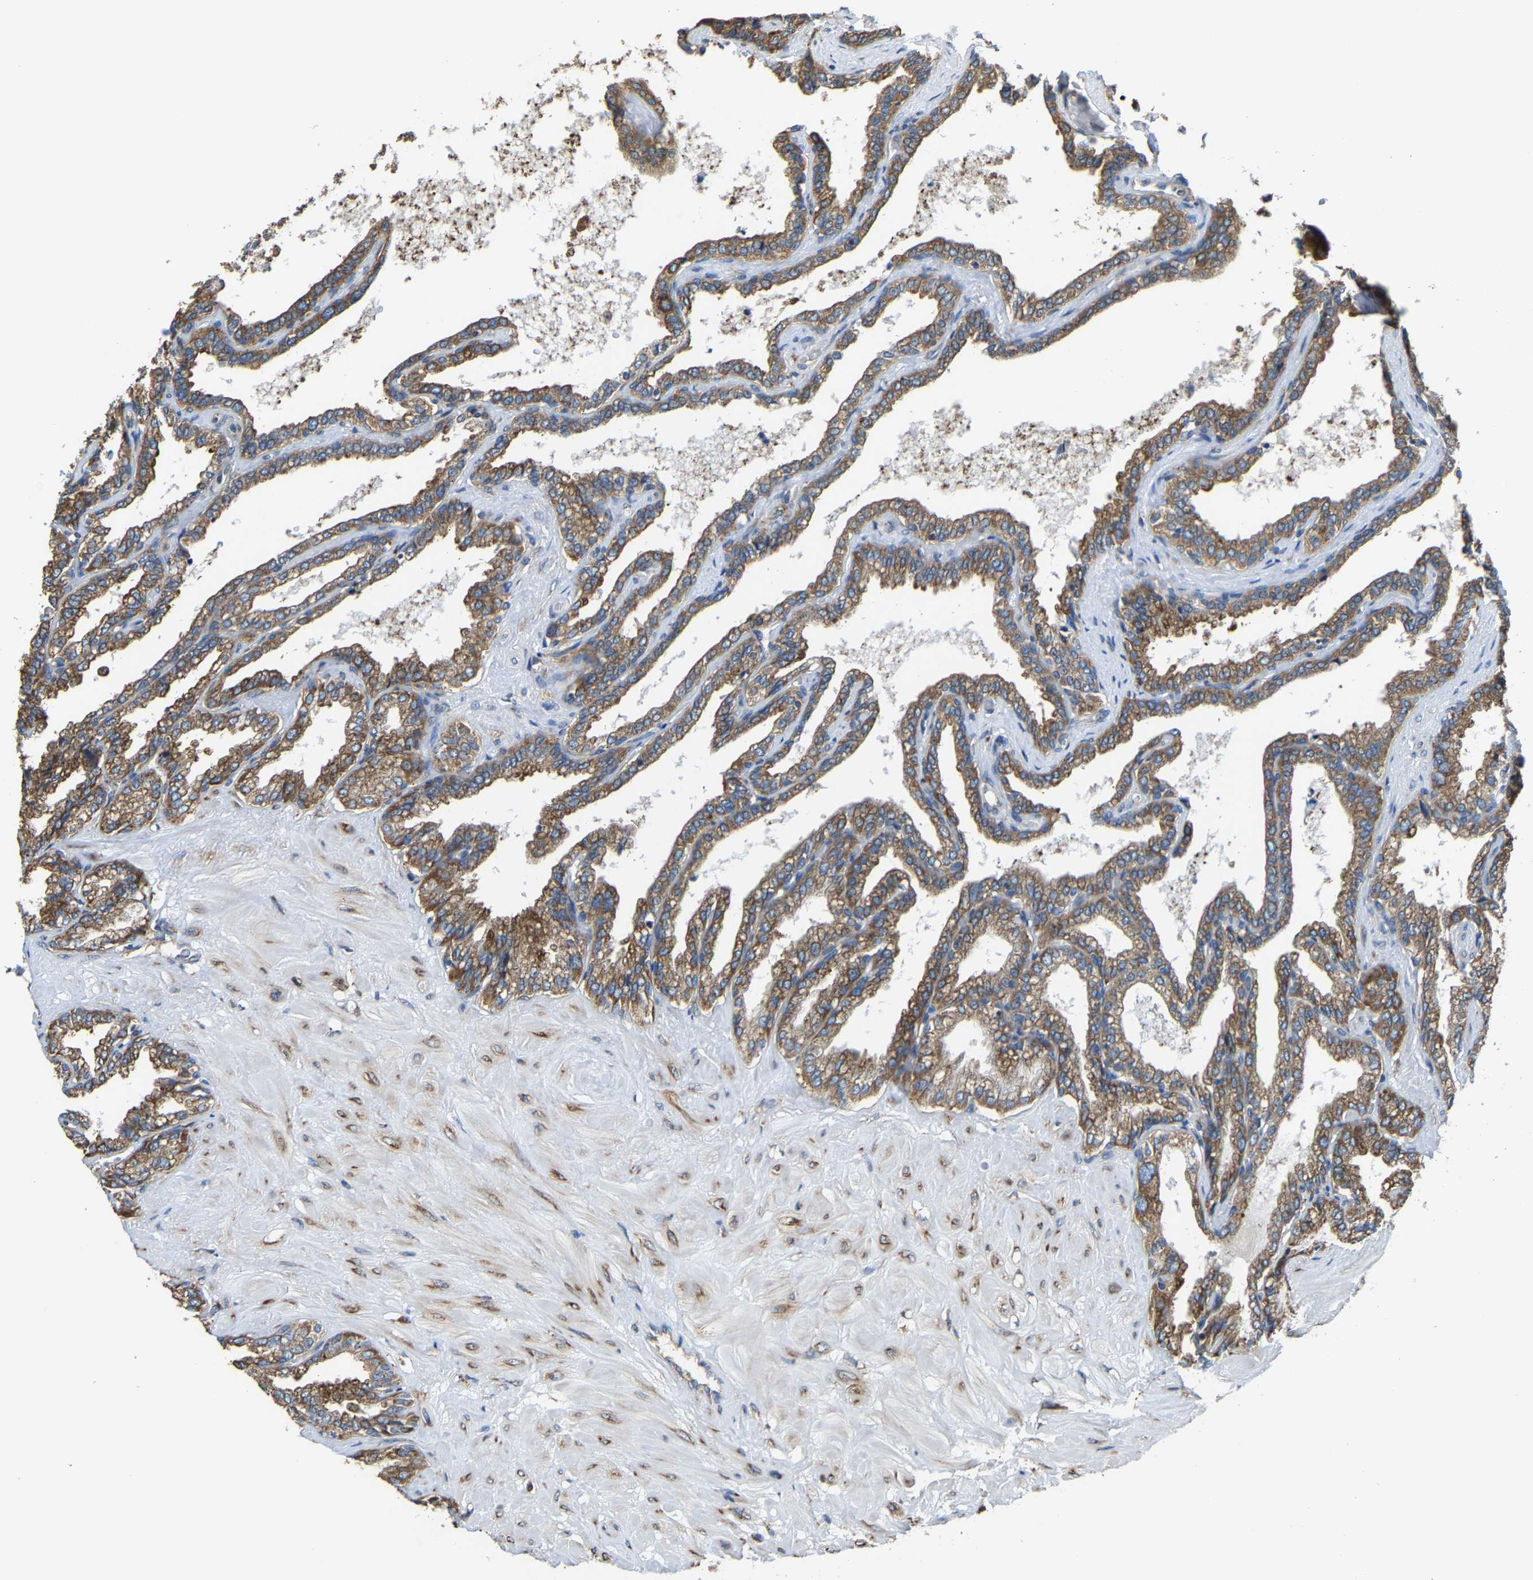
{"staining": {"intensity": "moderate", "quantity": ">75%", "location": "cytoplasmic/membranous"}, "tissue": "seminal vesicle", "cell_type": "Glandular cells", "image_type": "normal", "snomed": [{"axis": "morphology", "description": "Normal tissue, NOS"}, {"axis": "topography", "description": "Seminal veicle"}], "caption": "Protein staining exhibits moderate cytoplasmic/membranous staining in about >75% of glandular cells in normal seminal vesicle. (Stains: DAB (3,3'-diaminobenzidine) in brown, nuclei in blue, Microscopy: brightfield microscopy at high magnification).", "gene": "G3BP2", "patient": {"sex": "male", "age": 46}}